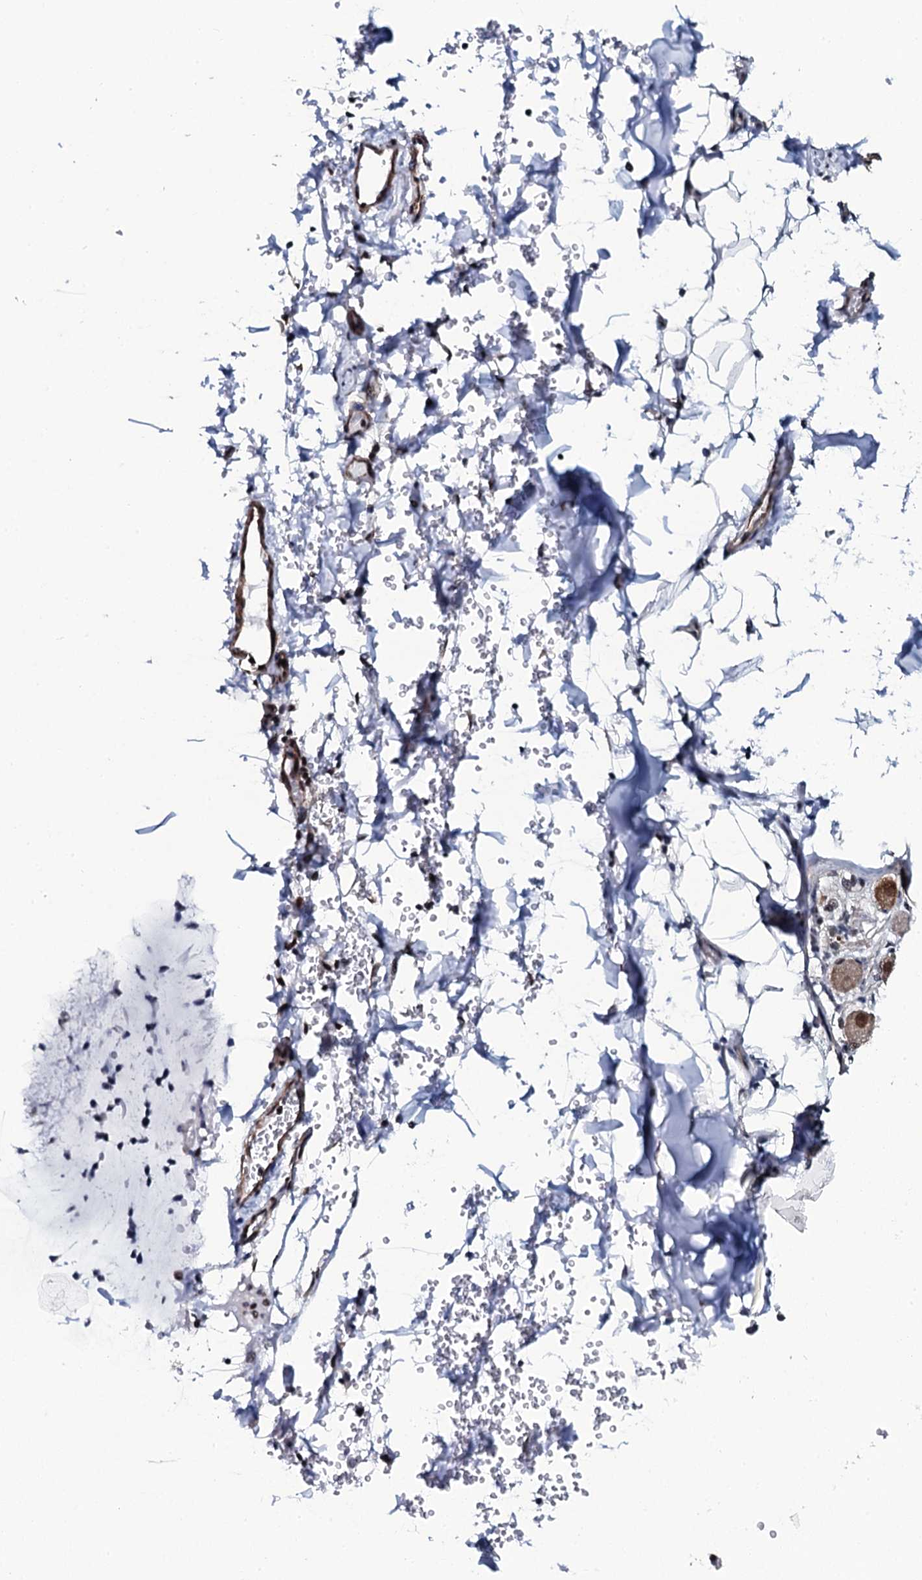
{"staining": {"intensity": "weak", "quantity": "<25%", "location": "nuclear"}, "tissue": "adipose tissue", "cell_type": "Adipocytes", "image_type": "normal", "snomed": [{"axis": "morphology", "description": "Normal tissue, NOS"}, {"axis": "topography", "description": "Lymph node"}, {"axis": "topography", "description": "Cartilage tissue"}, {"axis": "topography", "description": "Bronchus"}], "caption": "DAB immunohistochemical staining of unremarkable adipose tissue shows no significant staining in adipocytes.", "gene": "CWC15", "patient": {"sex": "male", "age": 63}}